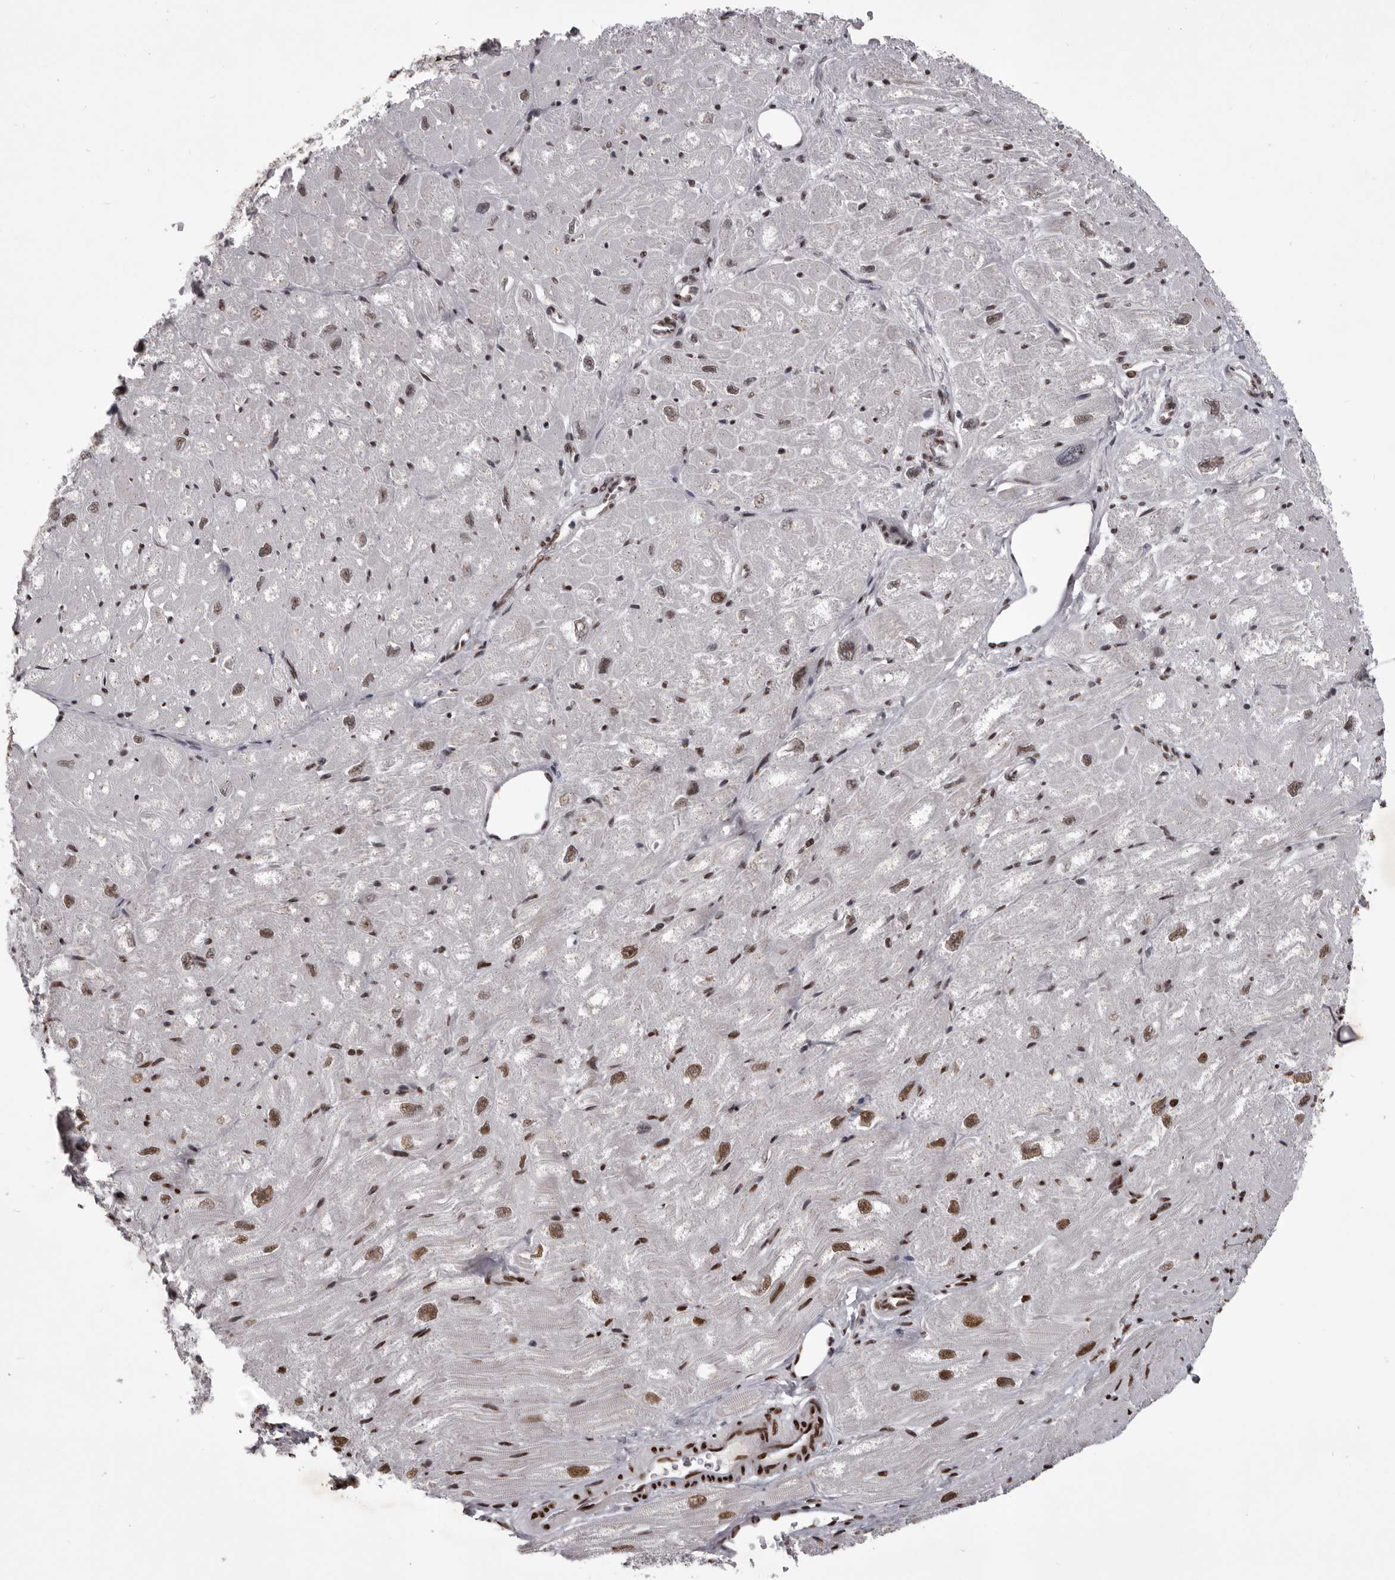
{"staining": {"intensity": "moderate", "quantity": "25%-75%", "location": "nuclear"}, "tissue": "heart muscle", "cell_type": "Cardiomyocytes", "image_type": "normal", "snomed": [{"axis": "morphology", "description": "Normal tissue, NOS"}, {"axis": "topography", "description": "Heart"}], "caption": "The micrograph displays immunohistochemical staining of normal heart muscle. There is moderate nuclear expression is present in about 25%-75% of cardiomyocytes. The staining was performed using DAB (3,3'-diaminobenzidine) to visualize the protein expression in brown, while the nuclei were stained in blue with hematoxylin (Magnification: 20x).", "gene": "NUMA1", "patient": {"sex": "male", "age": 50}}